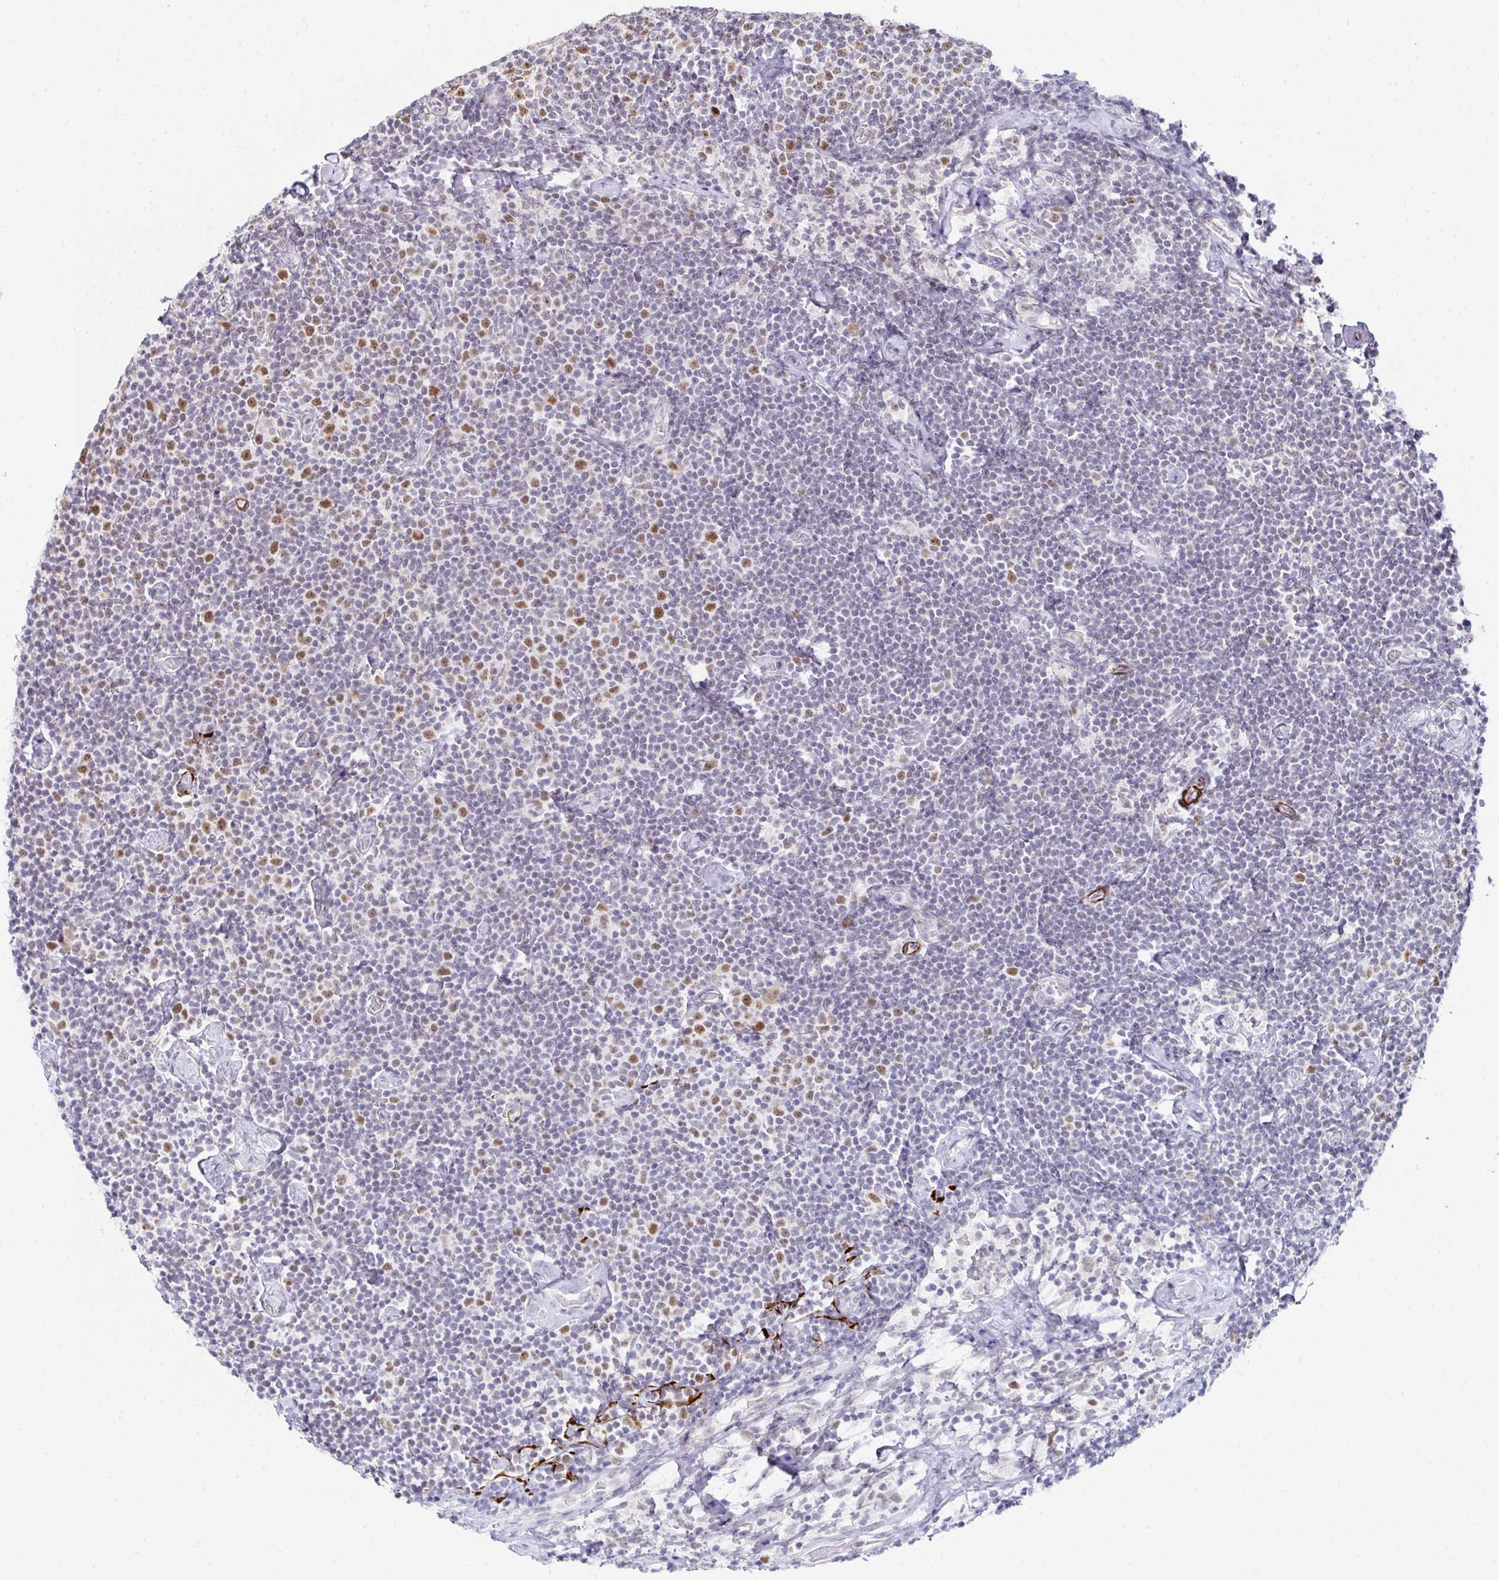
{"staining": {"intensity": "negative", "quantity": "none", "location": "none"}, "tissue": "lymphoma", "cell_type": "Tumor cells", "image_type": "cancer", "snomed": [{"axis": "morphology", "description": "Malignant lymphoma, non-Hodgkin's type, Low grade"}, {"axis": "topography", "description": "Lymph node"}], "caption": "High magnification brightfield microscopy of lymphoma stained with DAB (brown) and counterstained with hematoxylin (blue): tumor cells show no significant expression.", "gene": "GINS2", "patient": {"sex": "male", "age": 81}}